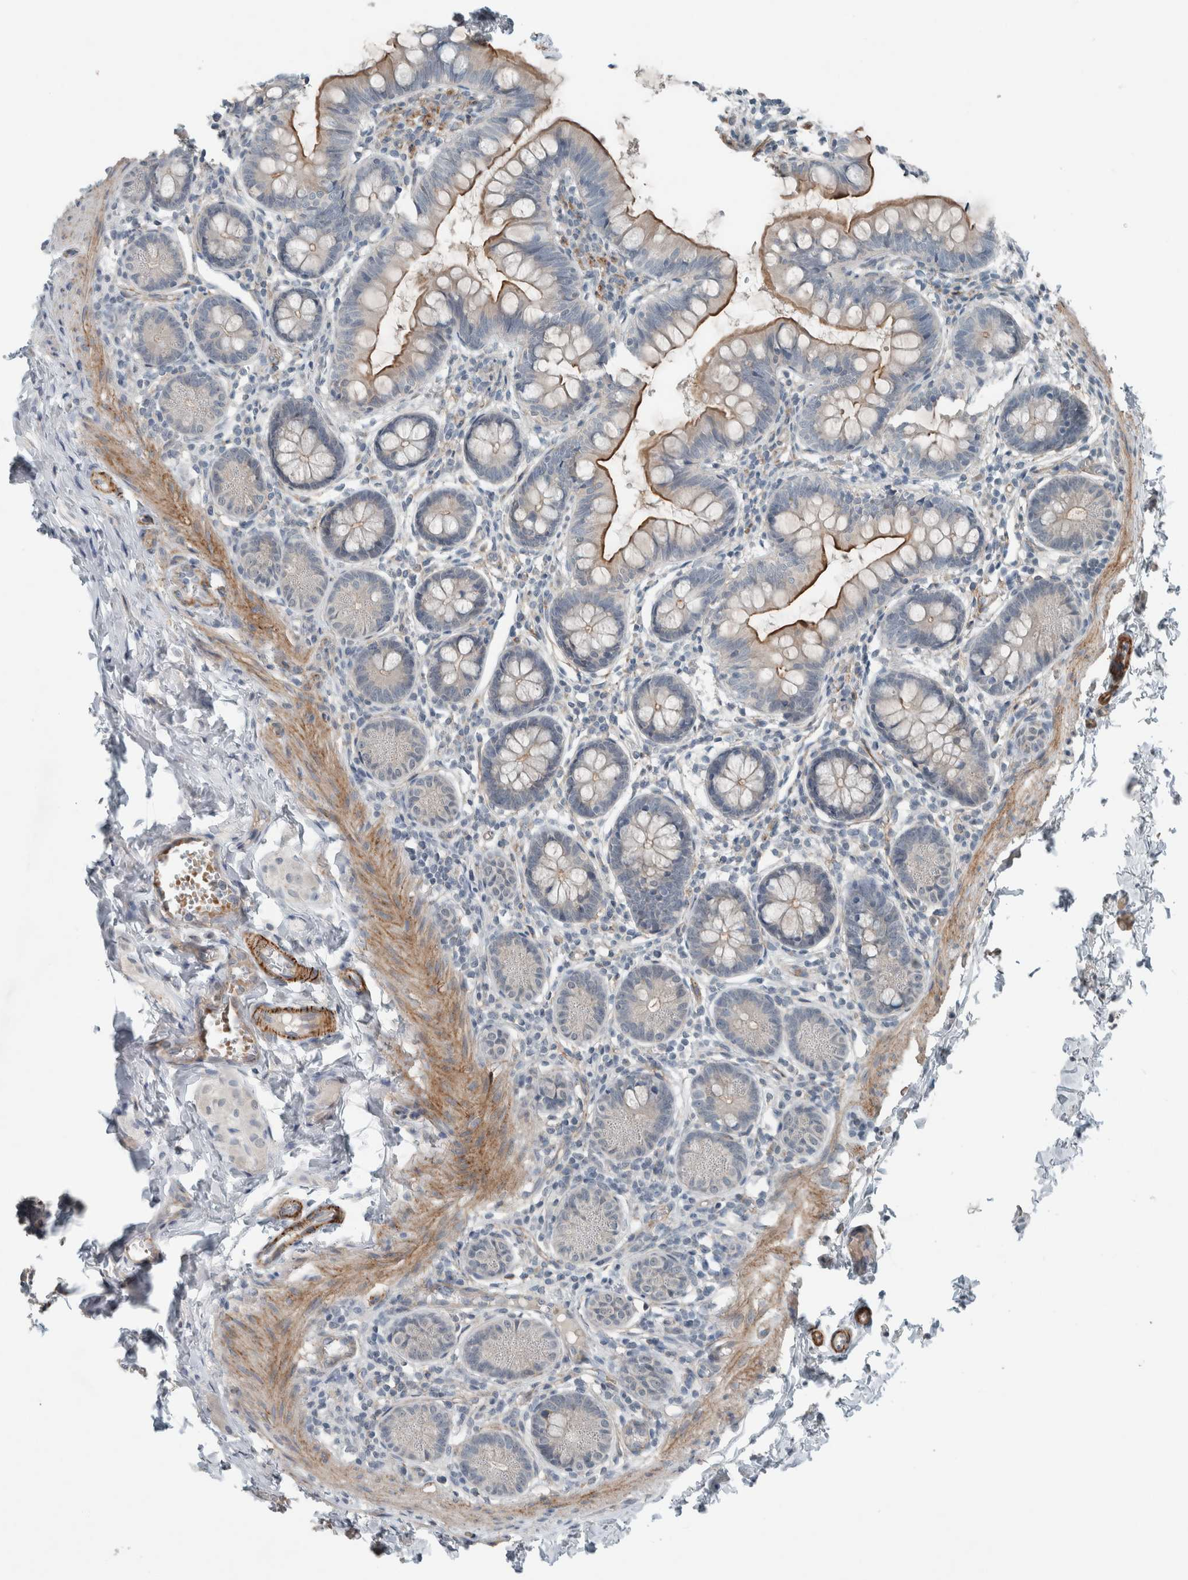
{"staining": {"intensity": "strong", "quantity": "25%-75%", "location": "cytoplasmic/membranous"}, "tissue": "small intestine", "cell_type": "Glandular cells", "image_type": "normal", "snomed": [{"axis": "morphology", "description": "Normal tissue, NOS"}, {"axis": "topography", "description": "Small intestine"}], "caption": "Glandular cells demonstrate high levels of strong cytoplasmic/membranous expression in approximately 25%-75% of cells in benign human small intestine.", "gene": "JADE2", "patient": {"sex": "male", "age": 7}}